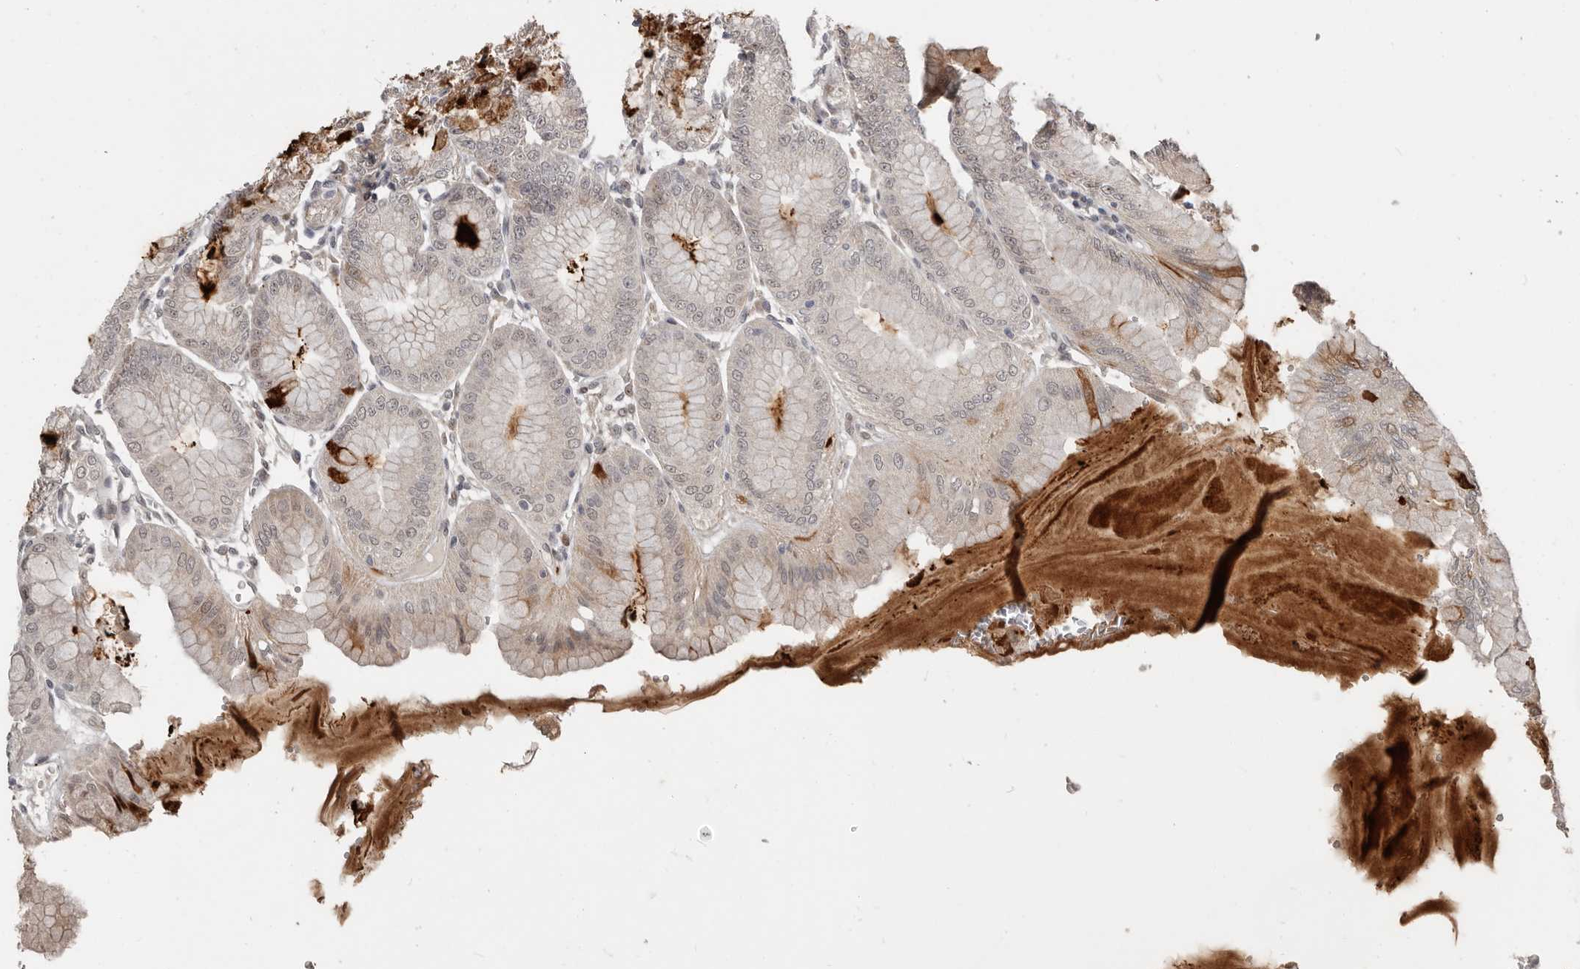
{"staining": {"intensity": "weak", "quantity": "<25%", "location": "cytoplasmic/membranous"}, "tissue": "stomach", "cell_type": "Glandular cells", "image_type": "normal", "snomed": [{"axis": "morphology", "description": "Normal tissue, NOS"}, {"axis": "topography", "description": "Stomach, lower"}], "caption": "Glandular cells are negative for brown protein staining in benign stomach. Nuclei are stained in blue.", "gene": "APOL6", "patient": {"sex": "male", "age": 71}}